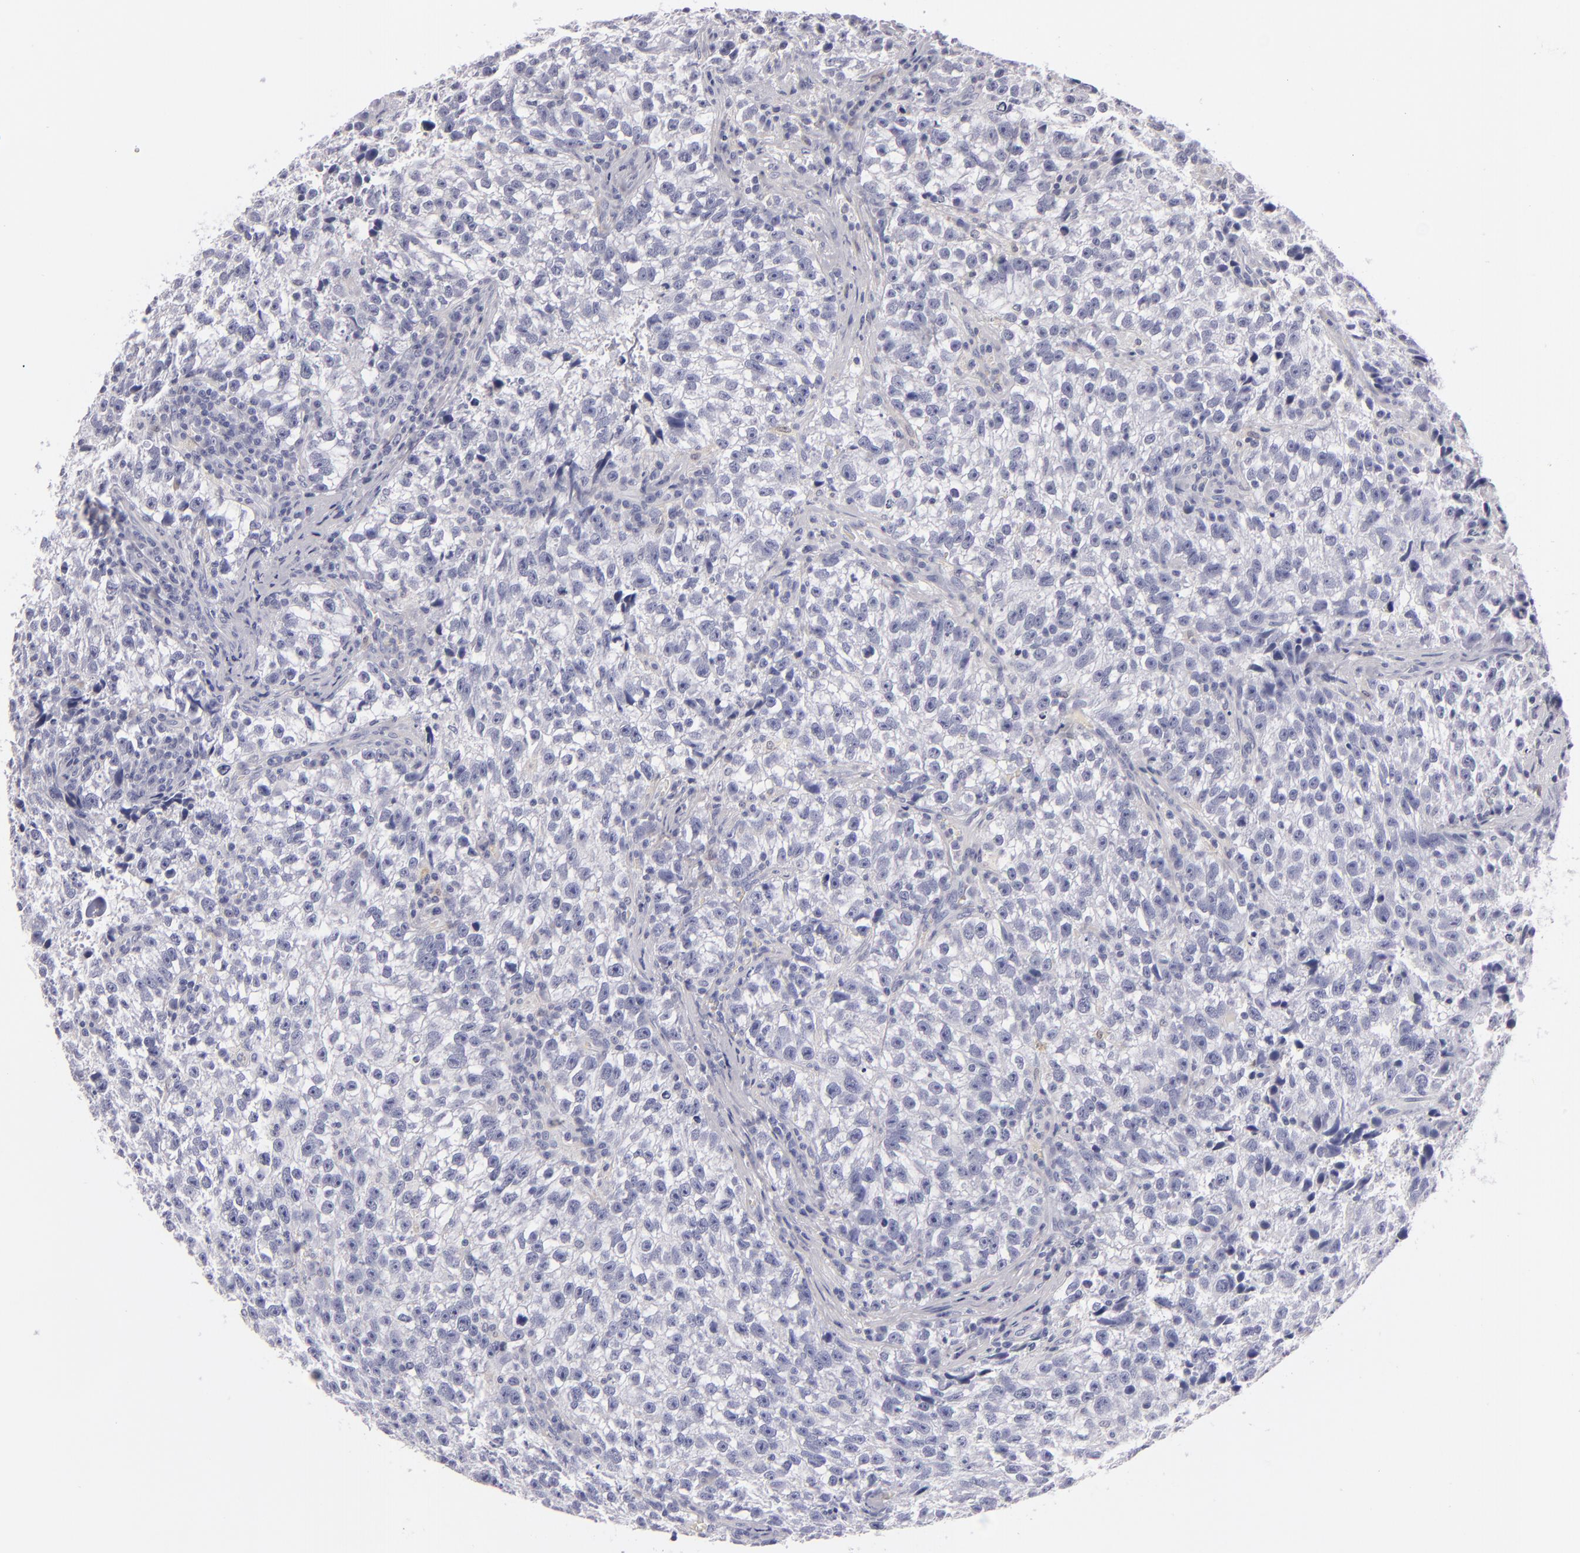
{"staining": {"intensity": "negative", "quantity": "none", "location": "none"}, "tissue": "testis cancer", "cell_type": "Tumor cells", "image_type": "cancer", "snomed": [{"axis": "morphology", "description": "Seminoma, NOS"}, {"axis": "topography", "description": "Testis"}], "caption": "Immunohistochemical staining of testis seminoma displays no significant positivity in tumor cells.", "gene": "F13A1", "patient": {"sex": "male", "age": 38}}